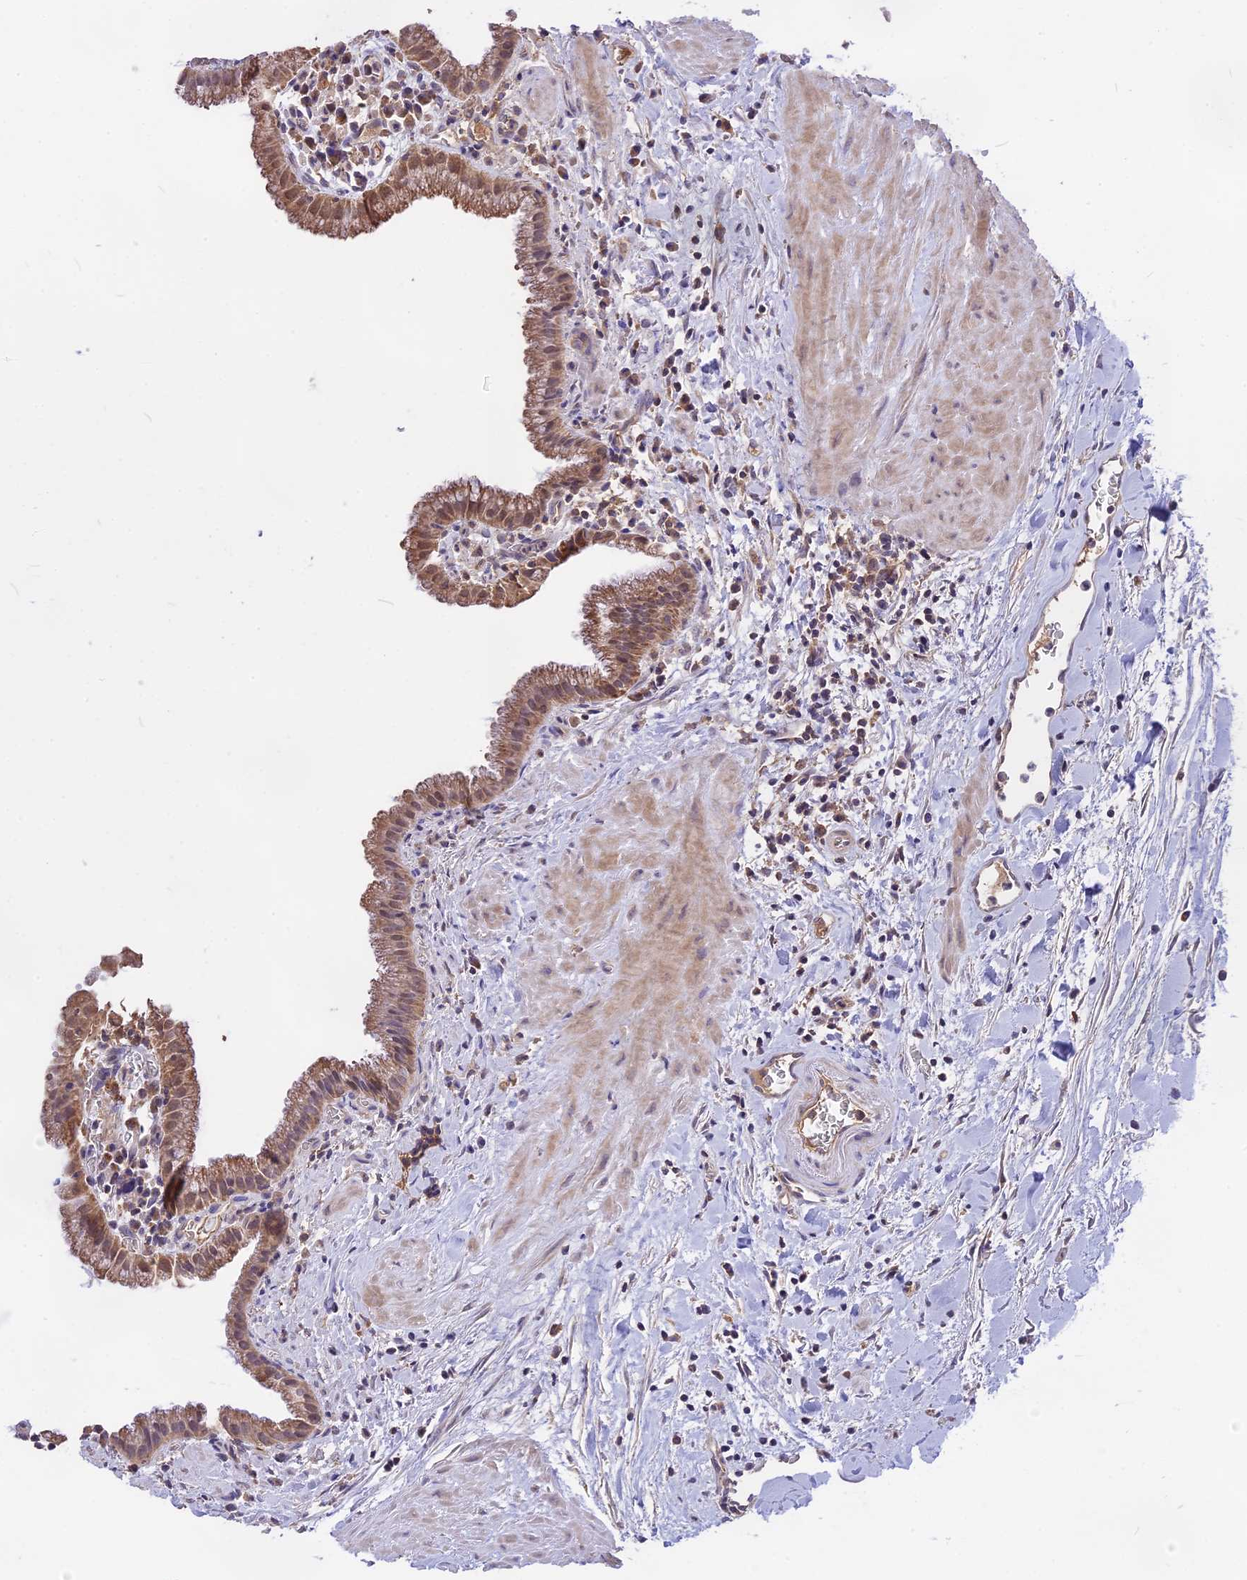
{"staining": {"intensity": "moderate", "quantity": ">75%", "location": "cytoplasmic/membranous,nuclear"}, "tissue": "gallbladder", "cell_type": "Glandular cells", "image_type": "normal", "snomed": [{"axis": "morphology", "description": "Normal tissue, NOS"}, {"axis": "topography", "description": "Gallbladder"}], "caption": "Gallbladder was stained to show a protein in brown. There is medium levels of moderate cytoplasmic/membranous,nuclear positivity in approximately >75% of glandular cells. Using DAB (brown) and hematoxylin (blue) stains, captured at high magnification using brightfield microscopy.", "gene": "NUDT8", "patient": {"sex": "male", "age": 78}}